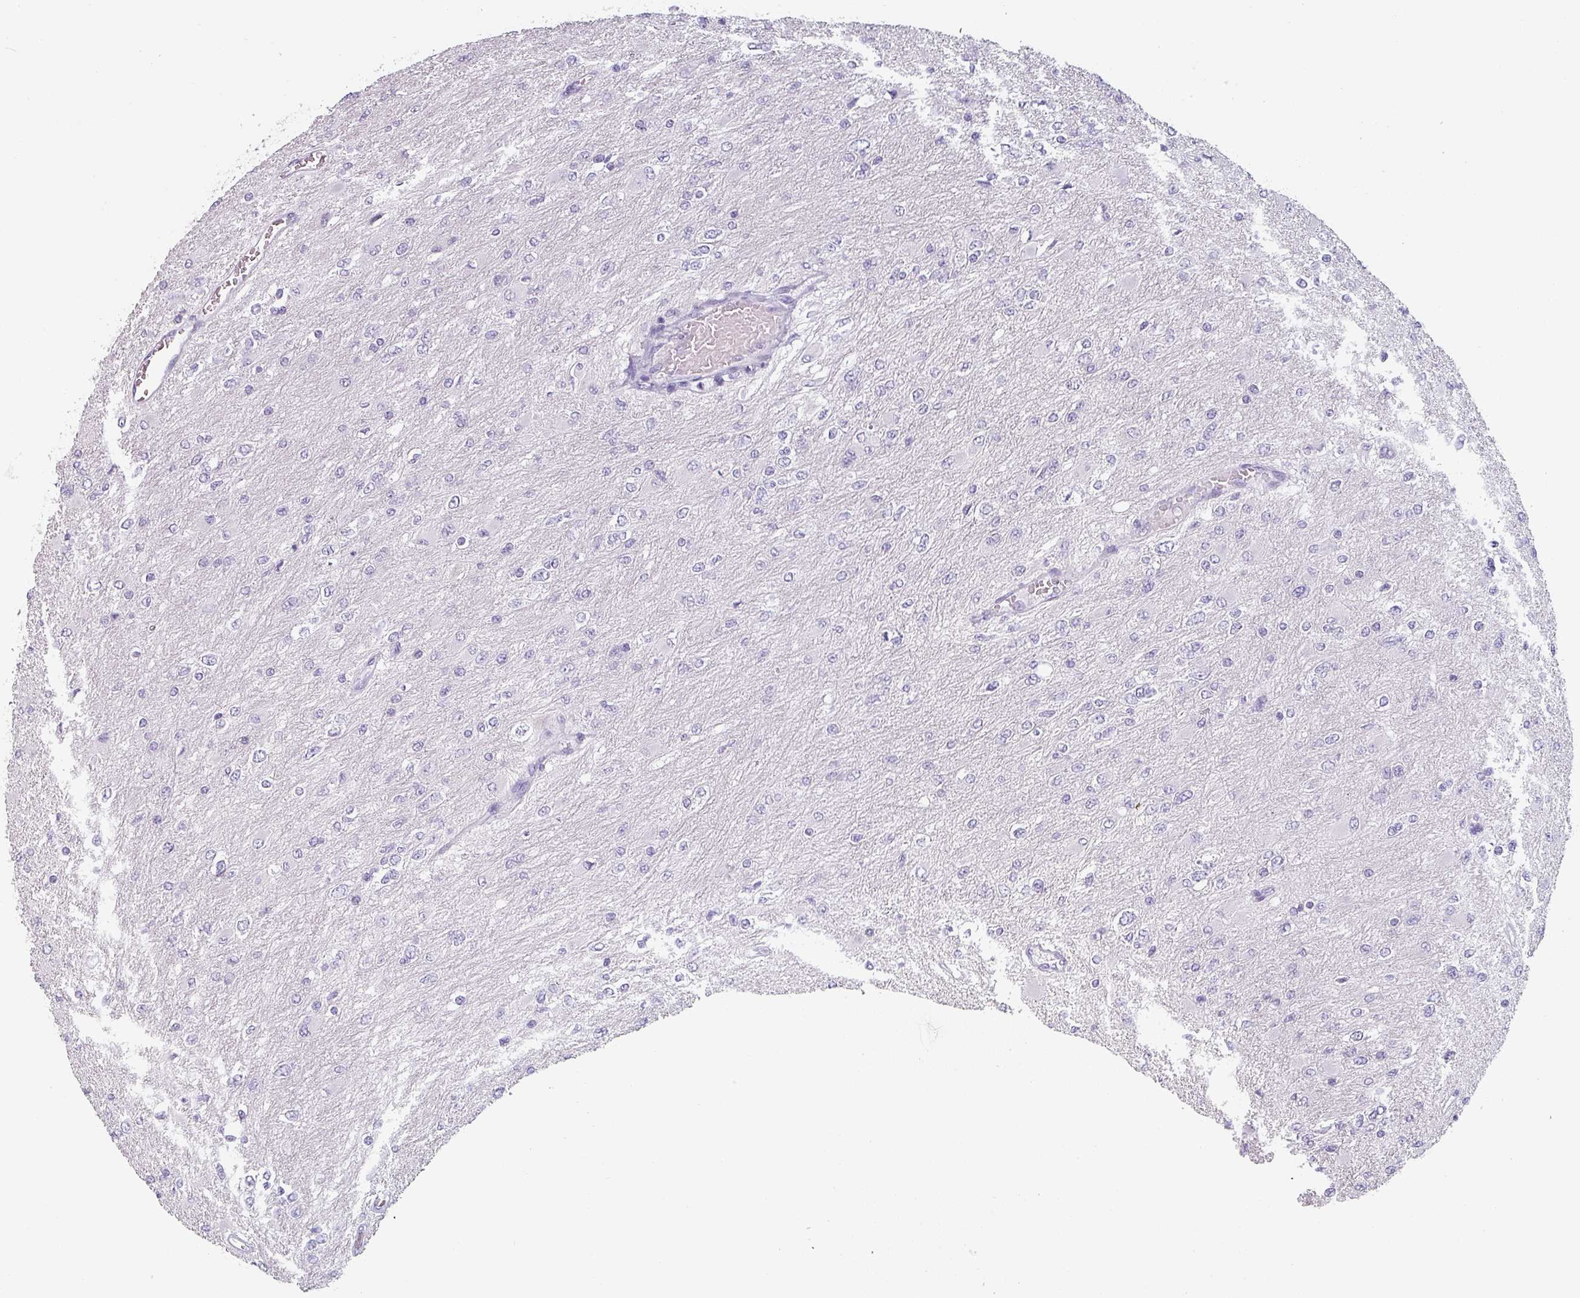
{"staining": {"intensity": "negative", "quantity": "none", "location": "none"}, "tissue": "glioma", "cell_type": "Tumor cells", "image_type": "cancer", "snomed": [{"axis": "morphology", "description": "Glioma, malignant, High grade"}, {"axis": "topography", "description": "Cerebral cortex"}], "caption": "An image of malignant glioma (high-grade) stained for a protein demonstrates no brown staining in tumor cells.", "gene": "SFTPA1", "patient": {"sex": "female", "age": 36}}